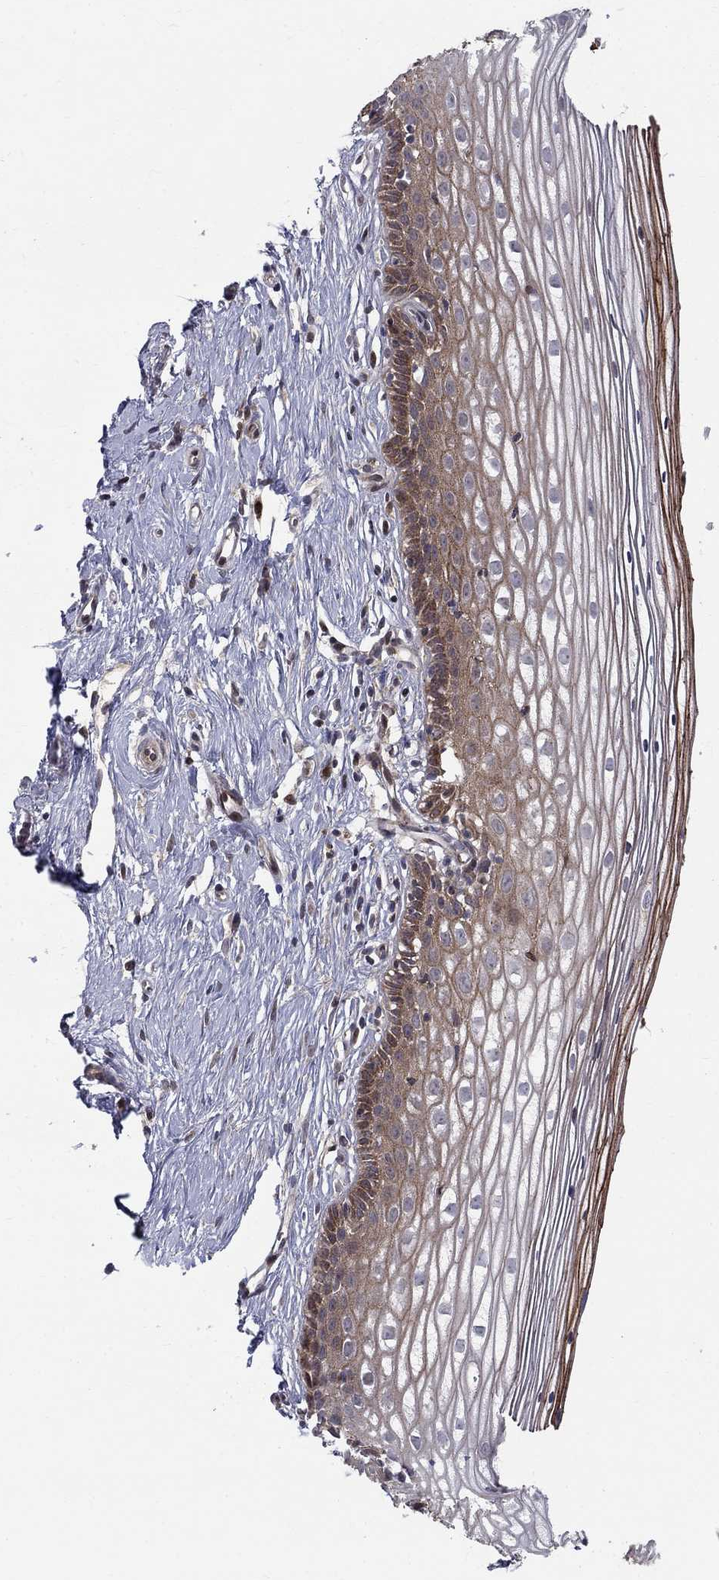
{"staining": {"intensity": "negative", "quantity": "none", "location": "none"}, "tissue": "cervix", "cell_type": "Glandular cells", "image_type": "normal", "snomed": [{"axis": "morphology", "description": "Normal tissue, NOS"}, {"axis": "topography", "description": "Cervix"}], "caption": "There is no significant positivity in glandular cells of cervix. (IHC, brightfield microscopy, high magnification).", "gene": "WDR19", "patient": {"sex": "female", "age": 40}}